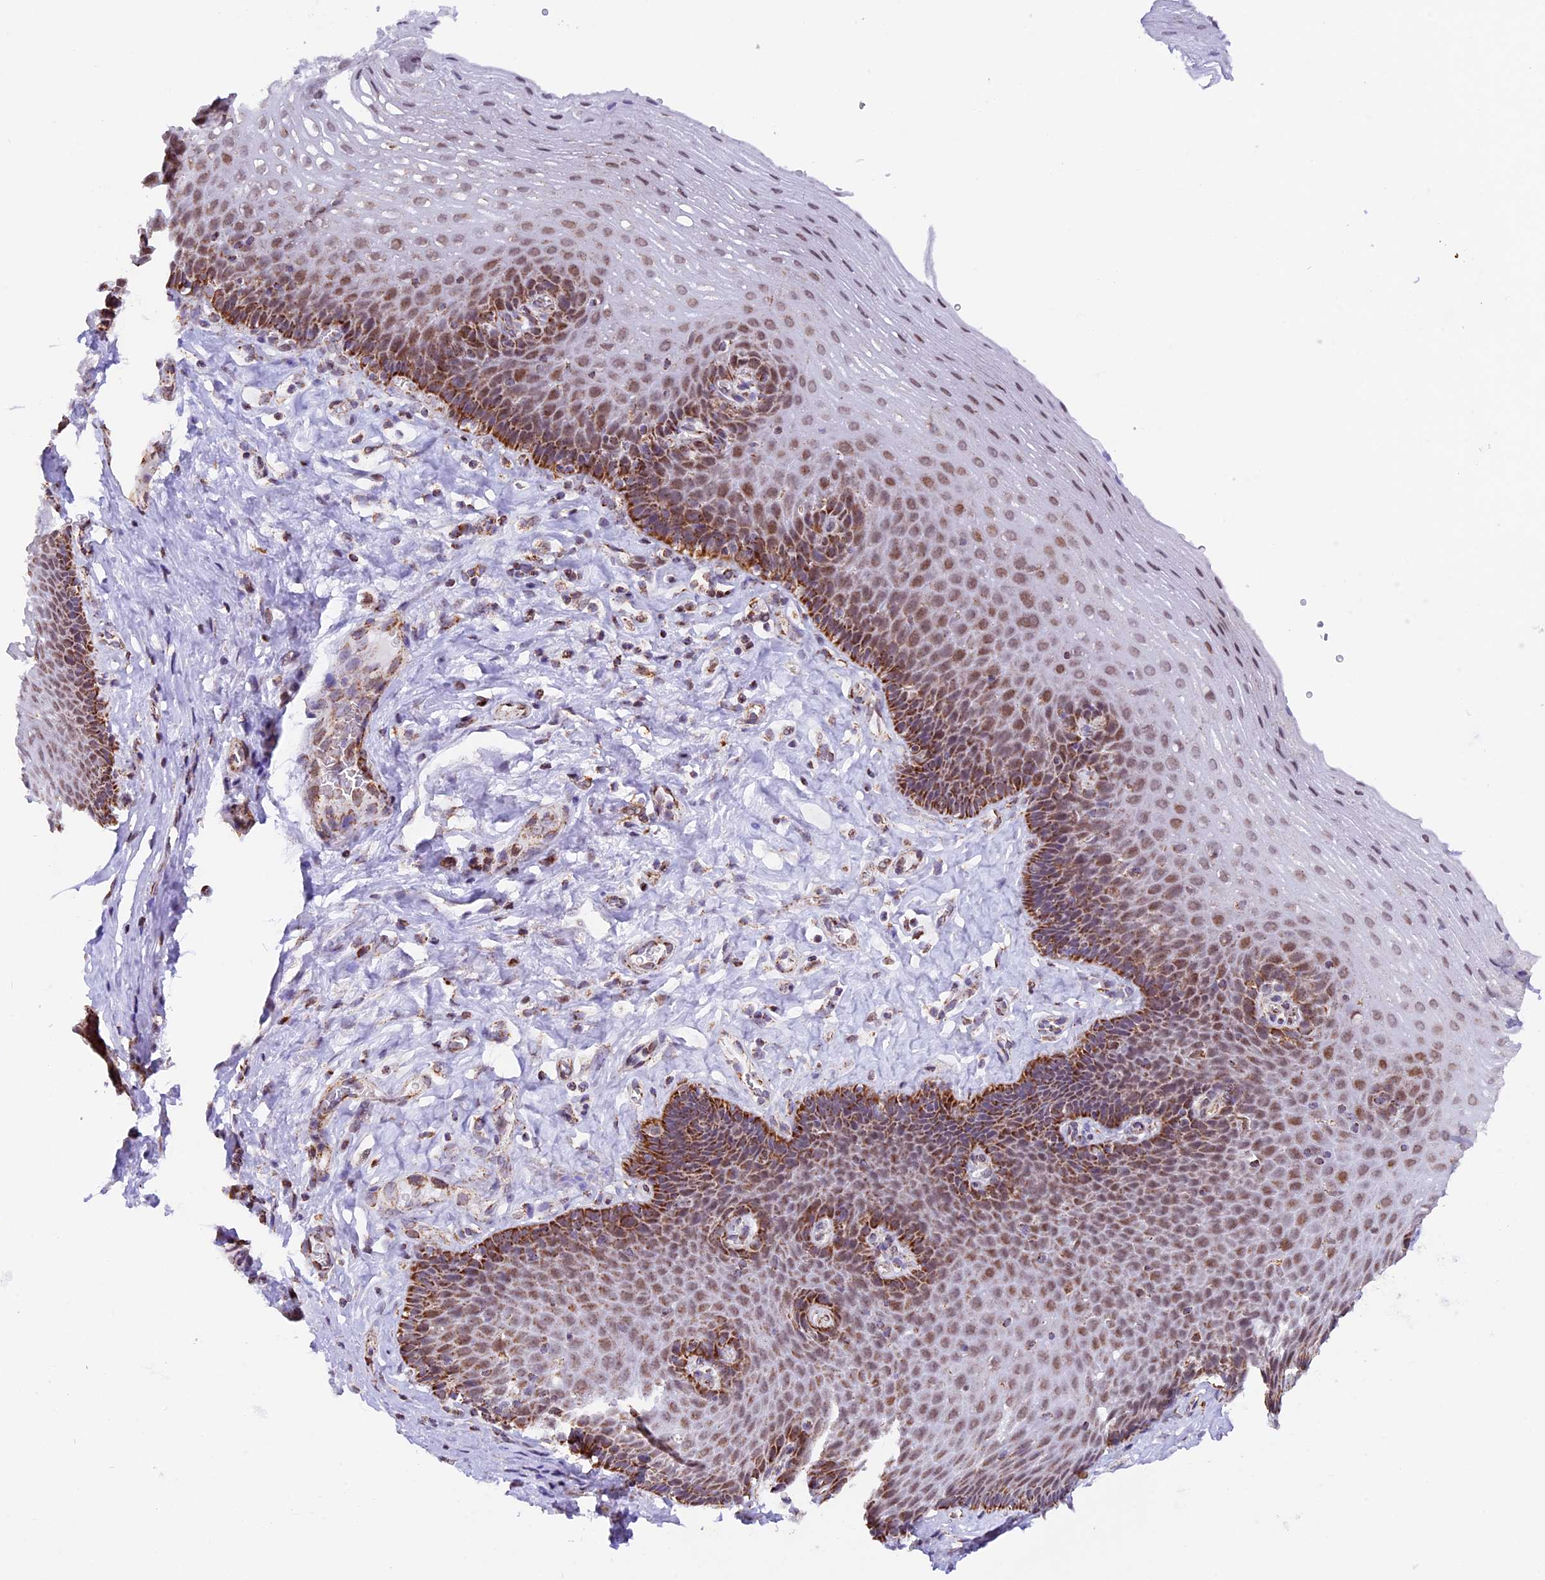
{"staining": {"intensity": "strong", "quantity": "25%-75%", "location": "cytoplasmic/membranous"}, "tissue": "esophagus", "cell_type": "Squamous epithelial cells", "image_type": "normal", "snomed": [{"axis": "morphology", "description": "Normal tissue, NOS"}, {"axis": "topography", "description": "Esophagus"}], "caption": "This image demonstrates immunohistochemistry (IHC) staining of unremarkable esophagus, with high strong cytoplasmic/membranous staining in about 25%-75% of squamous epithelial cells.", "gene": "TFAM", "patient": {"sex": "female", "age": 66}}